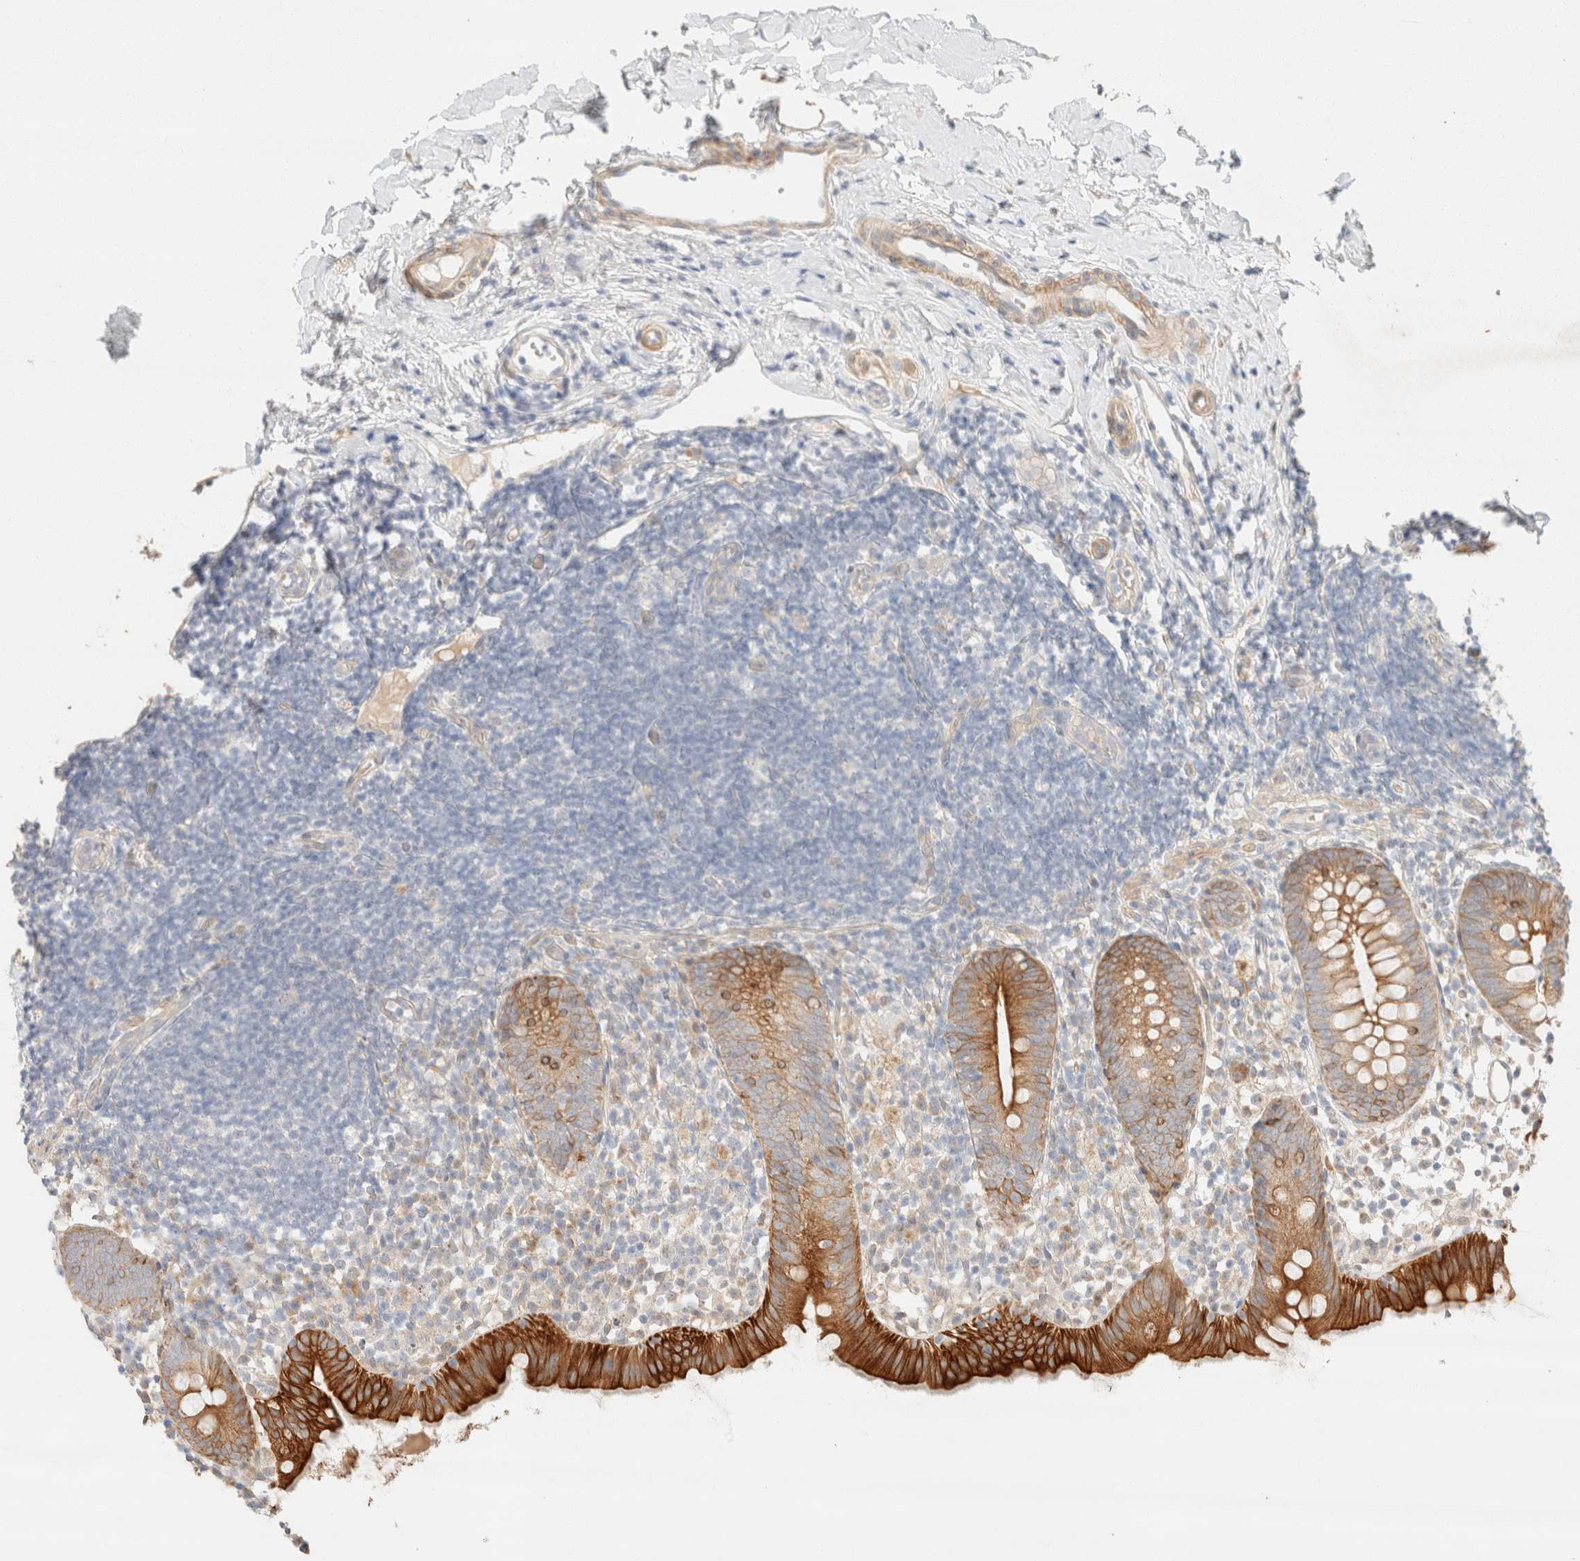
{"staining": {"intensity": "strong", "quantity": ">75%", "location": "cytoplasmic/membranous"}, "tissue": "appendix", "cell_type": "Glandular cells", "image_type": "normal", "snomed": [{"axis": "morphology", "description": "Normal tissue, NOS"}, {"axis": "topography", "description": "Appendix"}], "caption": "A brown stain highlights strong cytoplasmic/membranous expression of a protein in glandular cells of unremarkable appendix.", "gene": "CSNK1E", "patient": {"sex": "female", "age": 20}}